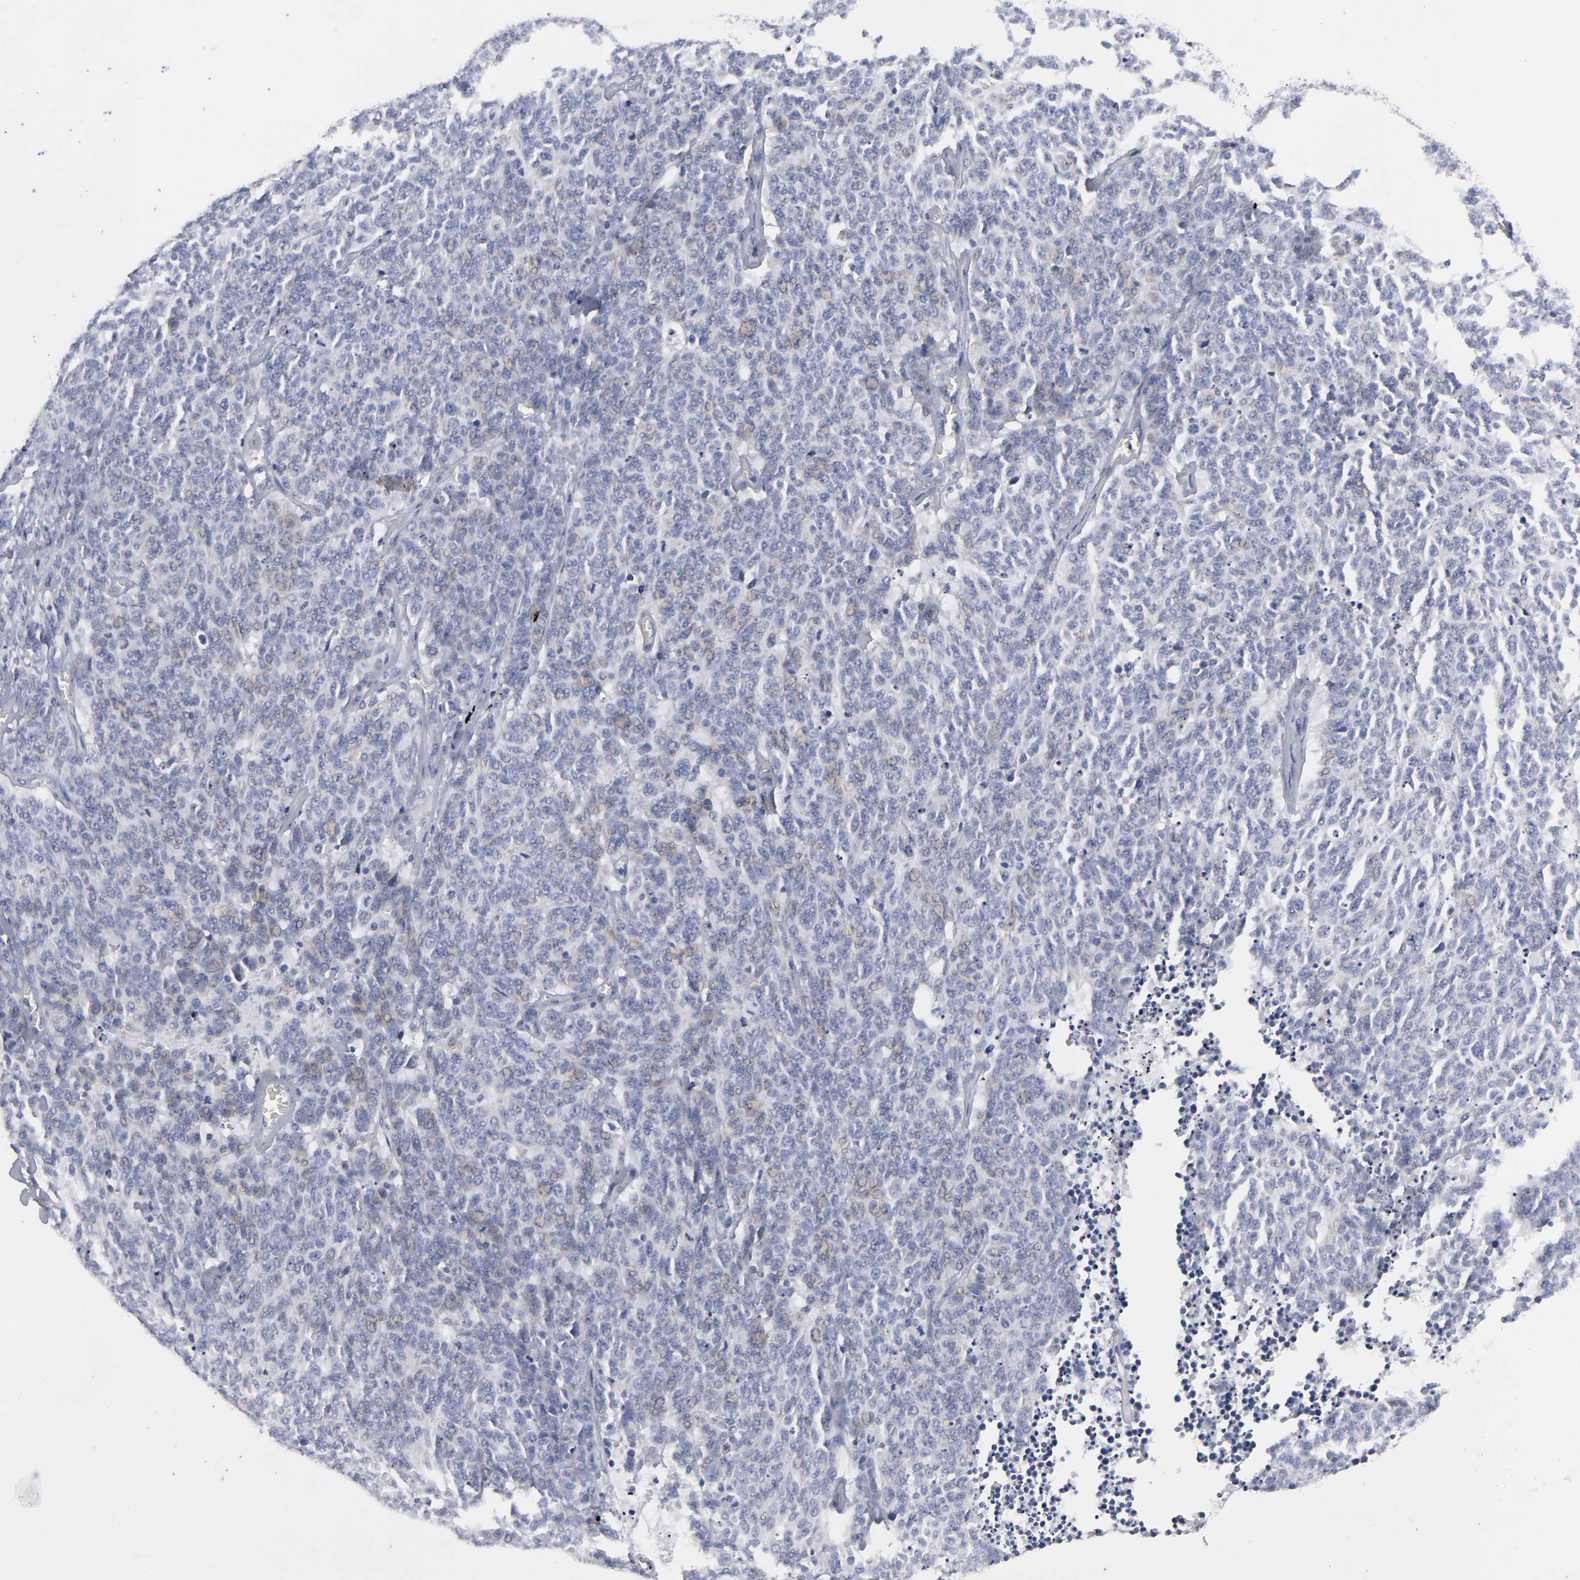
{"staining": {"intensity": "negative", "quantity": "none", "location": "none"}, "tissue": "lung cancer", "cell_type": "Tumor cells", "image_type": "cancer", "snomed": [{"axis": "morphology", "description": "Neoplasm, malignant, NOS"}, {"axis": "topography", "description": "Lung"}], "caption": "Tumor cells are negative for brown protein staining in neoplasm (malignant) (lung).", "gene": "CCDC80", "patient": {"sex": "female", "age": 58}}